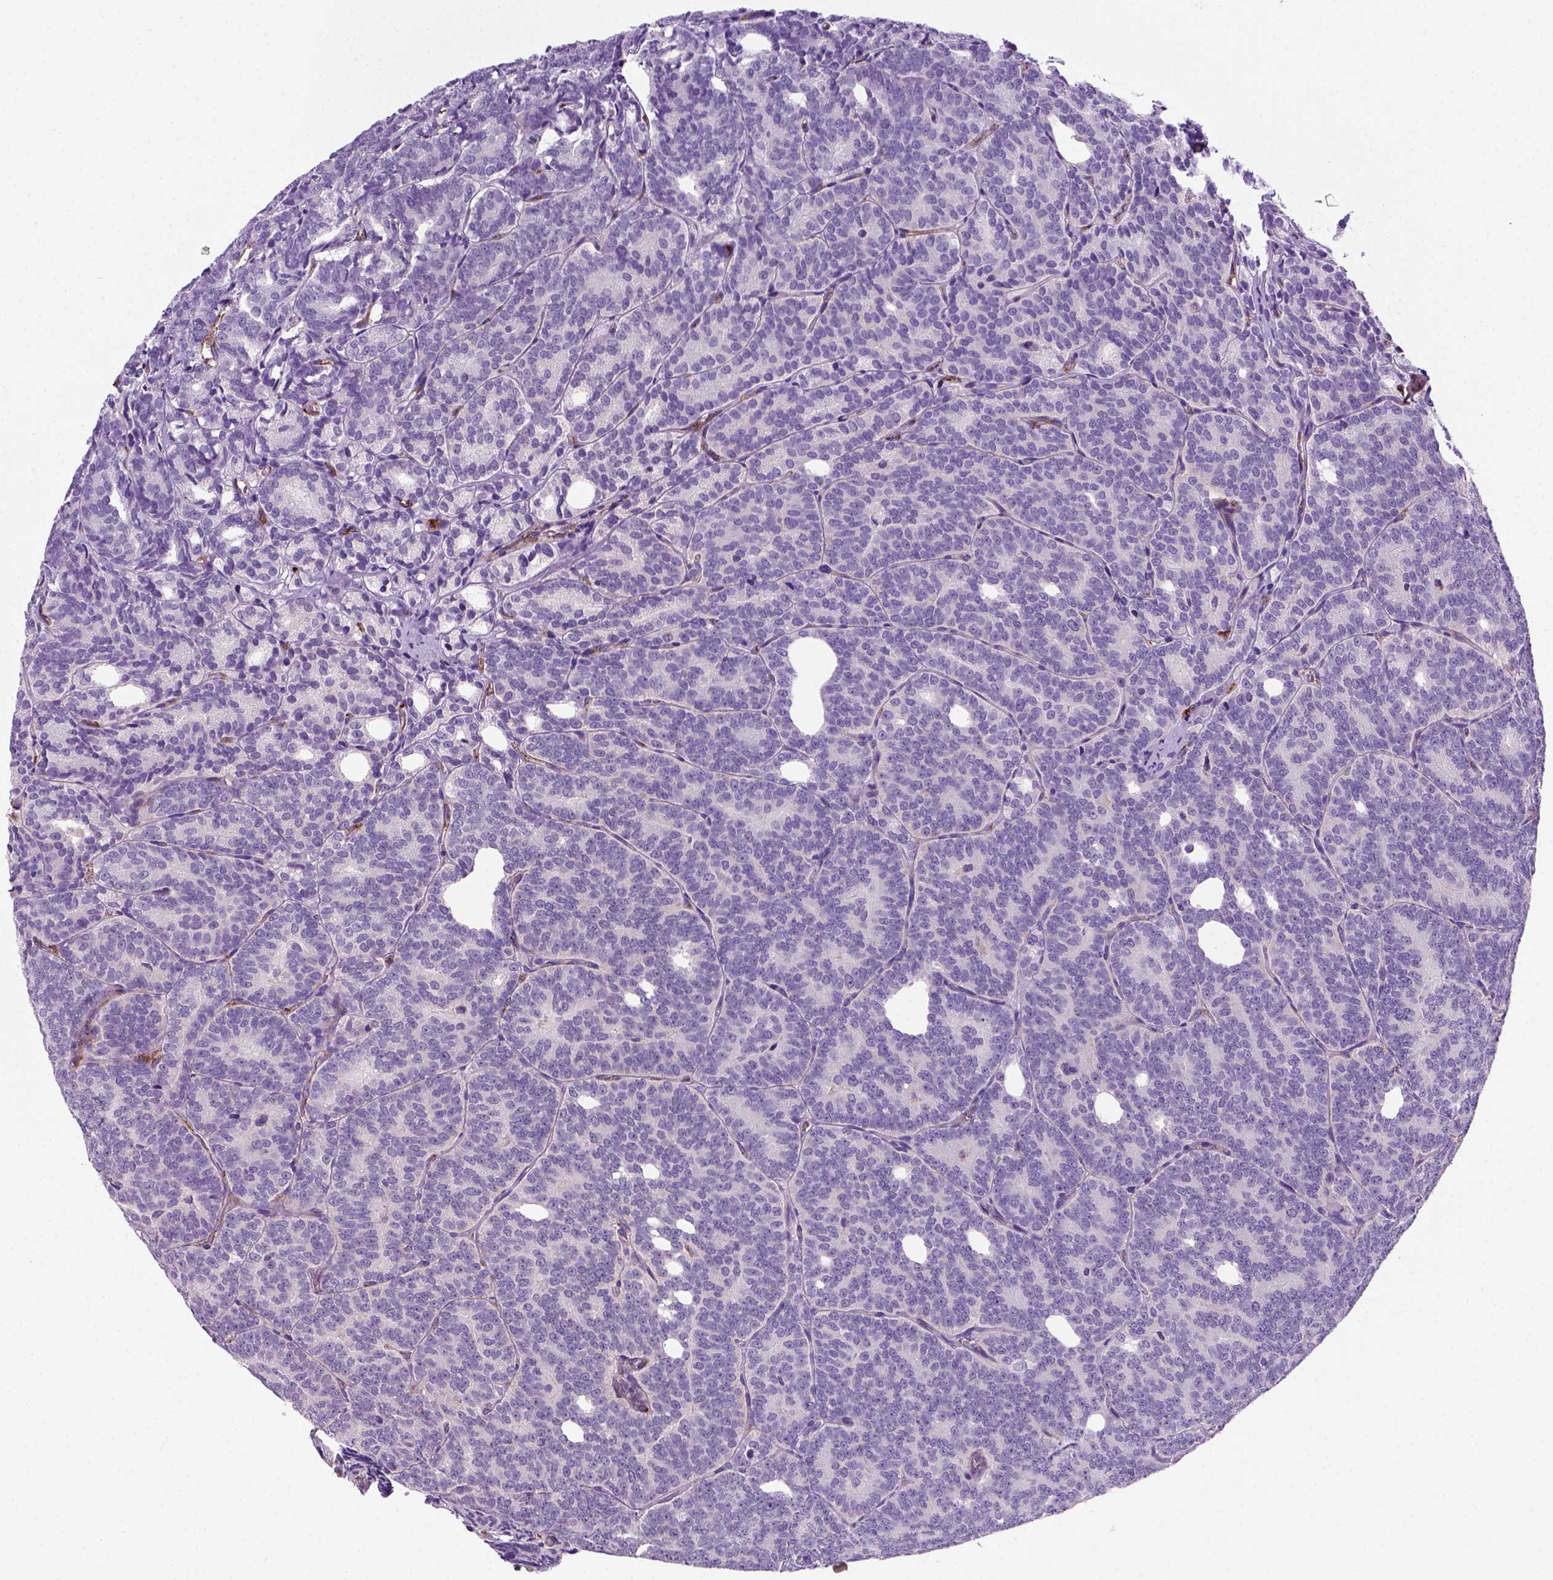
{"staining": {"intensity": "negative", "quantity": "none", "location": "none"}, "tissue": "prostate cancer", "cell_type": "Tumor cells", "image_type": "cancer", "snomed": [{"axis": "morphology", "description": "Adenocarcinoma, High grade"}, {"axis": "topography", "description": "Prostate"}], "caption": "Prostate cancer was stained to show a protein in brown. There is no significant staining in tumor cells.", "gene": "VWF", "patient": {"sex": "male", "age": 53}}